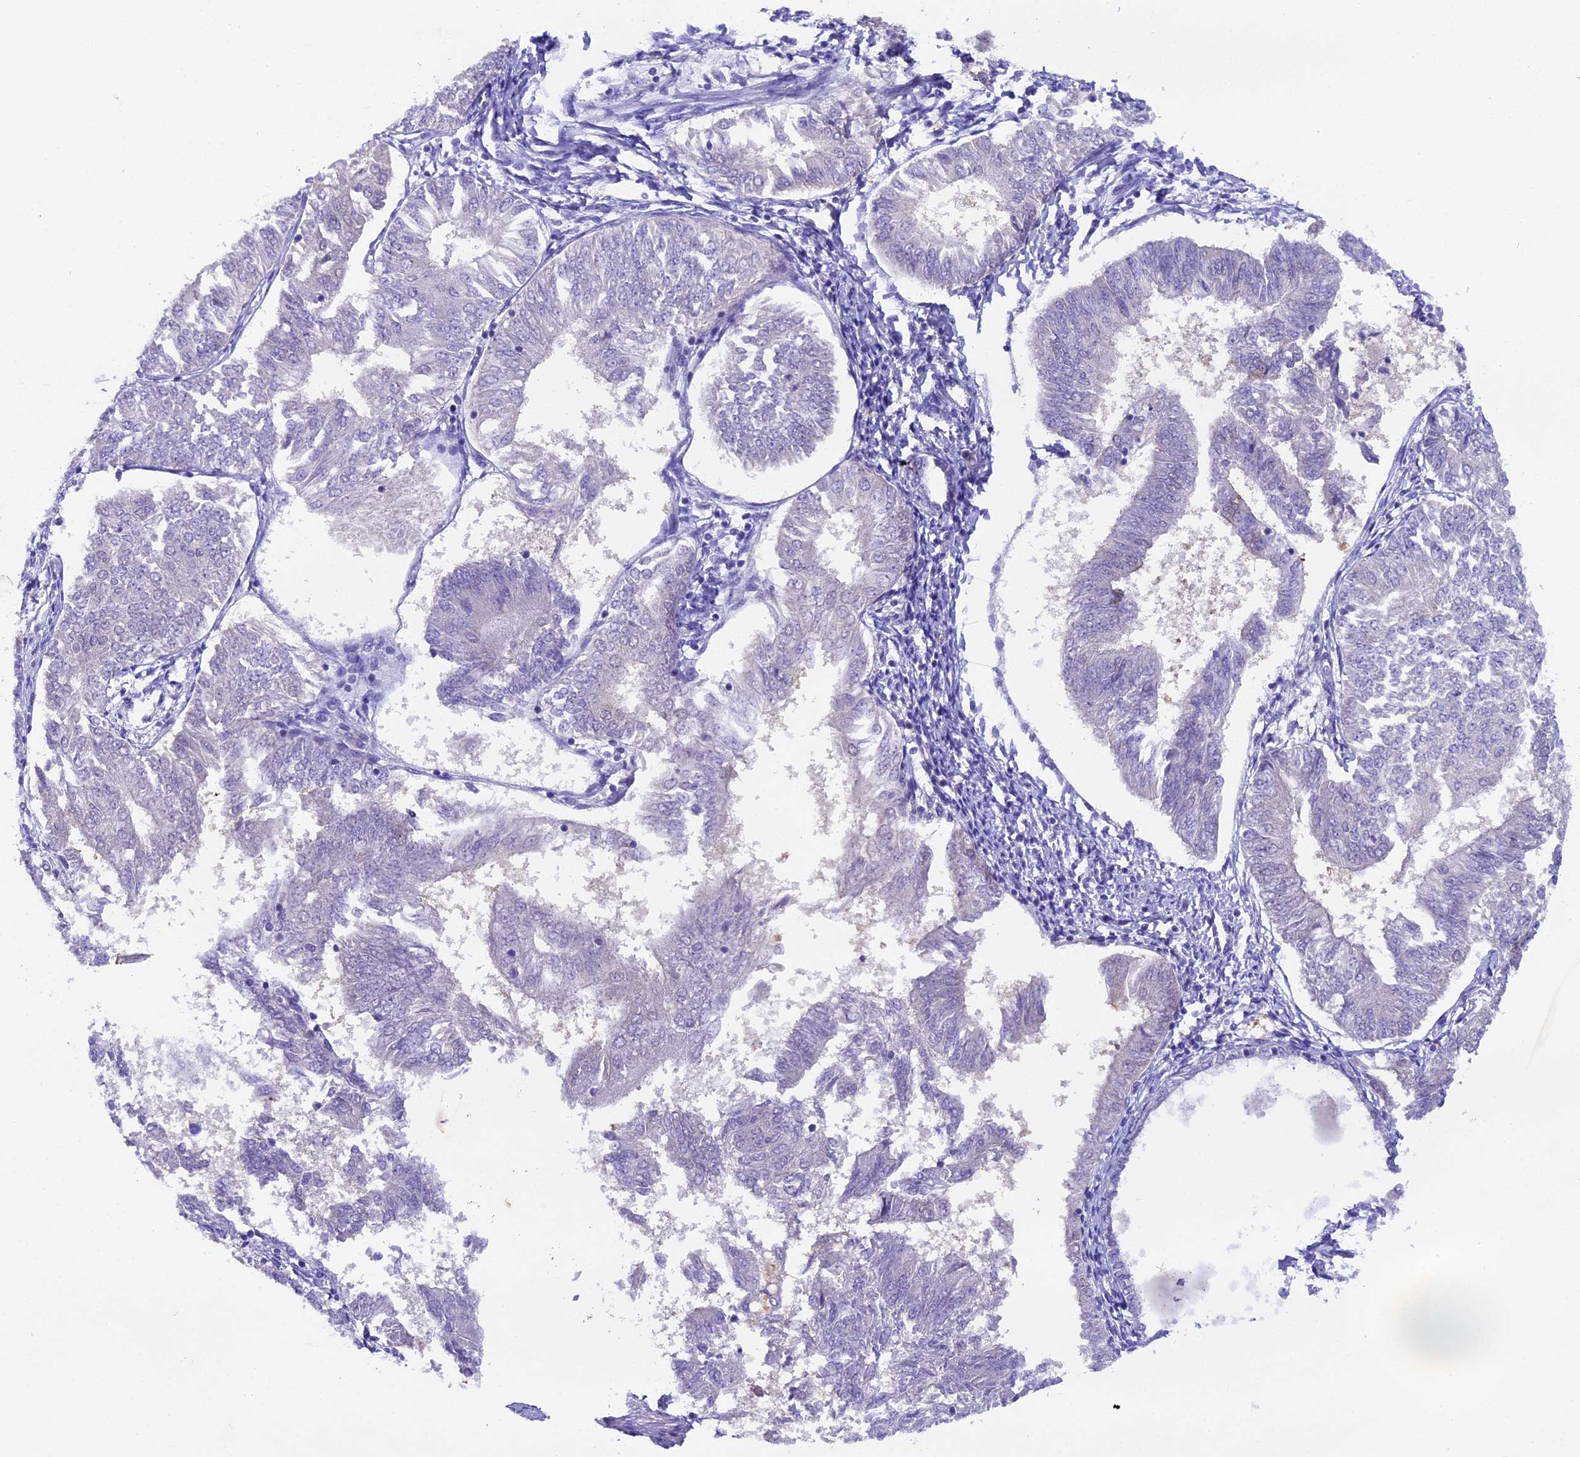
{"staining": {"intensity": "negative", "quantity": "none", "location": "none"}, "tissue": "endometrial cancer", "cell_type": "Tumor cells", "image_type": "cancer", "snomed": [{"axis": "morphology", "description": "Adenocarcinoma, NOS"}, {"axis": "topography", "description": "Endometrium"}], "caption": "This micrograph is of adenocarcinoma (endometrial) stained with IHC to label a protein in brown with the nuclei are counter-stained blue. There is no positivity in tumor cells.", "gene": "OSGEP", "patient": {"sex": "female", "age": 58}}